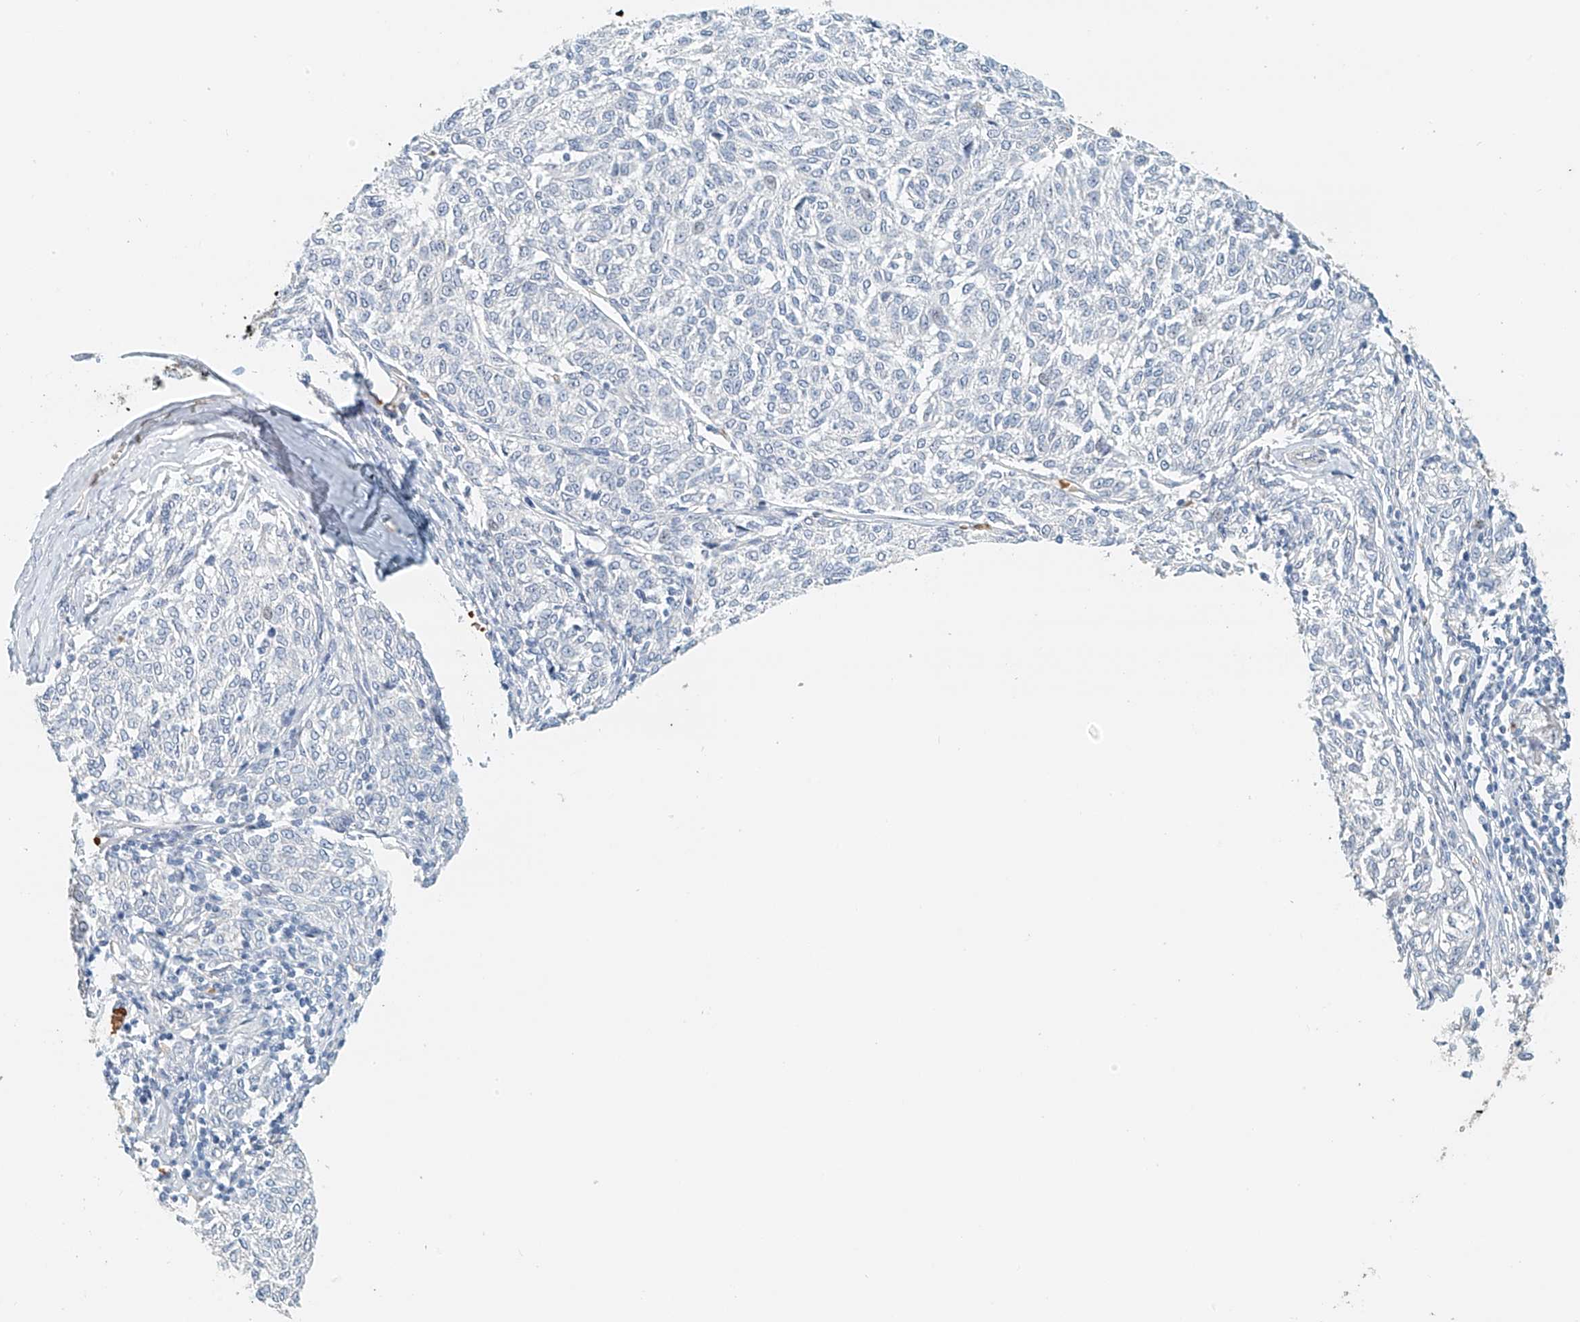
{"staining": {"intensity": "negative", "quantity": "none", "location": "none"}, "tissue": "melanoma", "cell_type": "Tumor cells", "image_type": "cancer", "snomed": [{"axis": "morphology", "description": "Malignant melanoma, NOS"}, {"axis": "topography", "description": "Skin"}], "caption": "Immunohistochemical staining of human melanoma displays no significant positivity in tumor cells.", "gene": "RCAN3", "patient": {"sex": "female", "age": 72}}